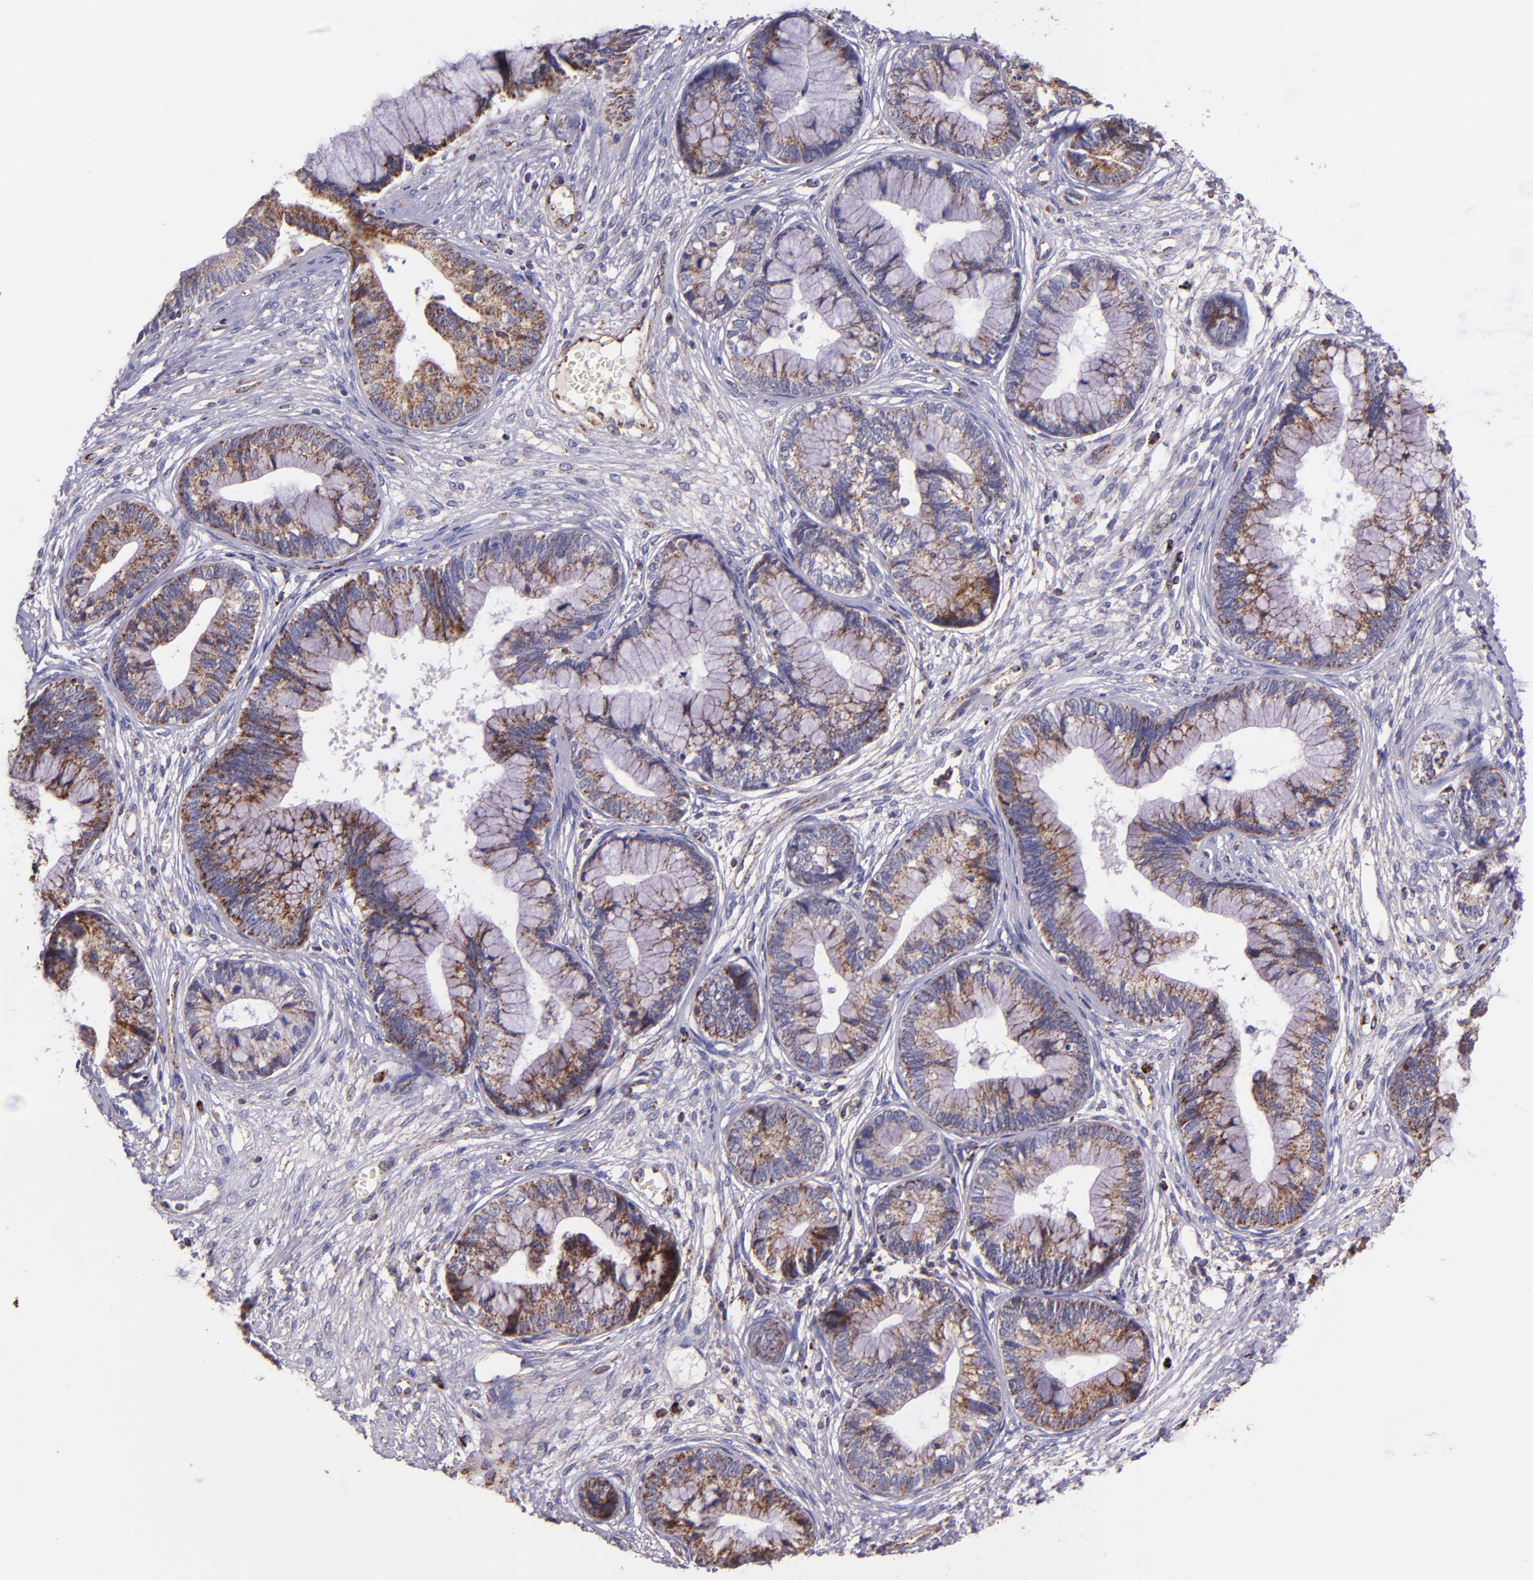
{"staining": {"intensity": "moderate", "quantity": ">75%", "location": "cytoplasmic/membranous"}, "tissue": "cervical cancer", "cell_type": "Tumor cells", "image_type": "cancer", "snomed": [{"axis": "morphology", "description": "Adenocarcinoma, NOS"}, {"axis": "topography", "description": "Cervix"}], "caption": "Adenocarcinoma (cervical) tissue demonstrates moderate cytoplasmic/membranous expression in about >75% of tumor cells, visualized by immunohistochemistry.", "gene": "IDH3G", "patient": {"sex": "female", "age": 44}}